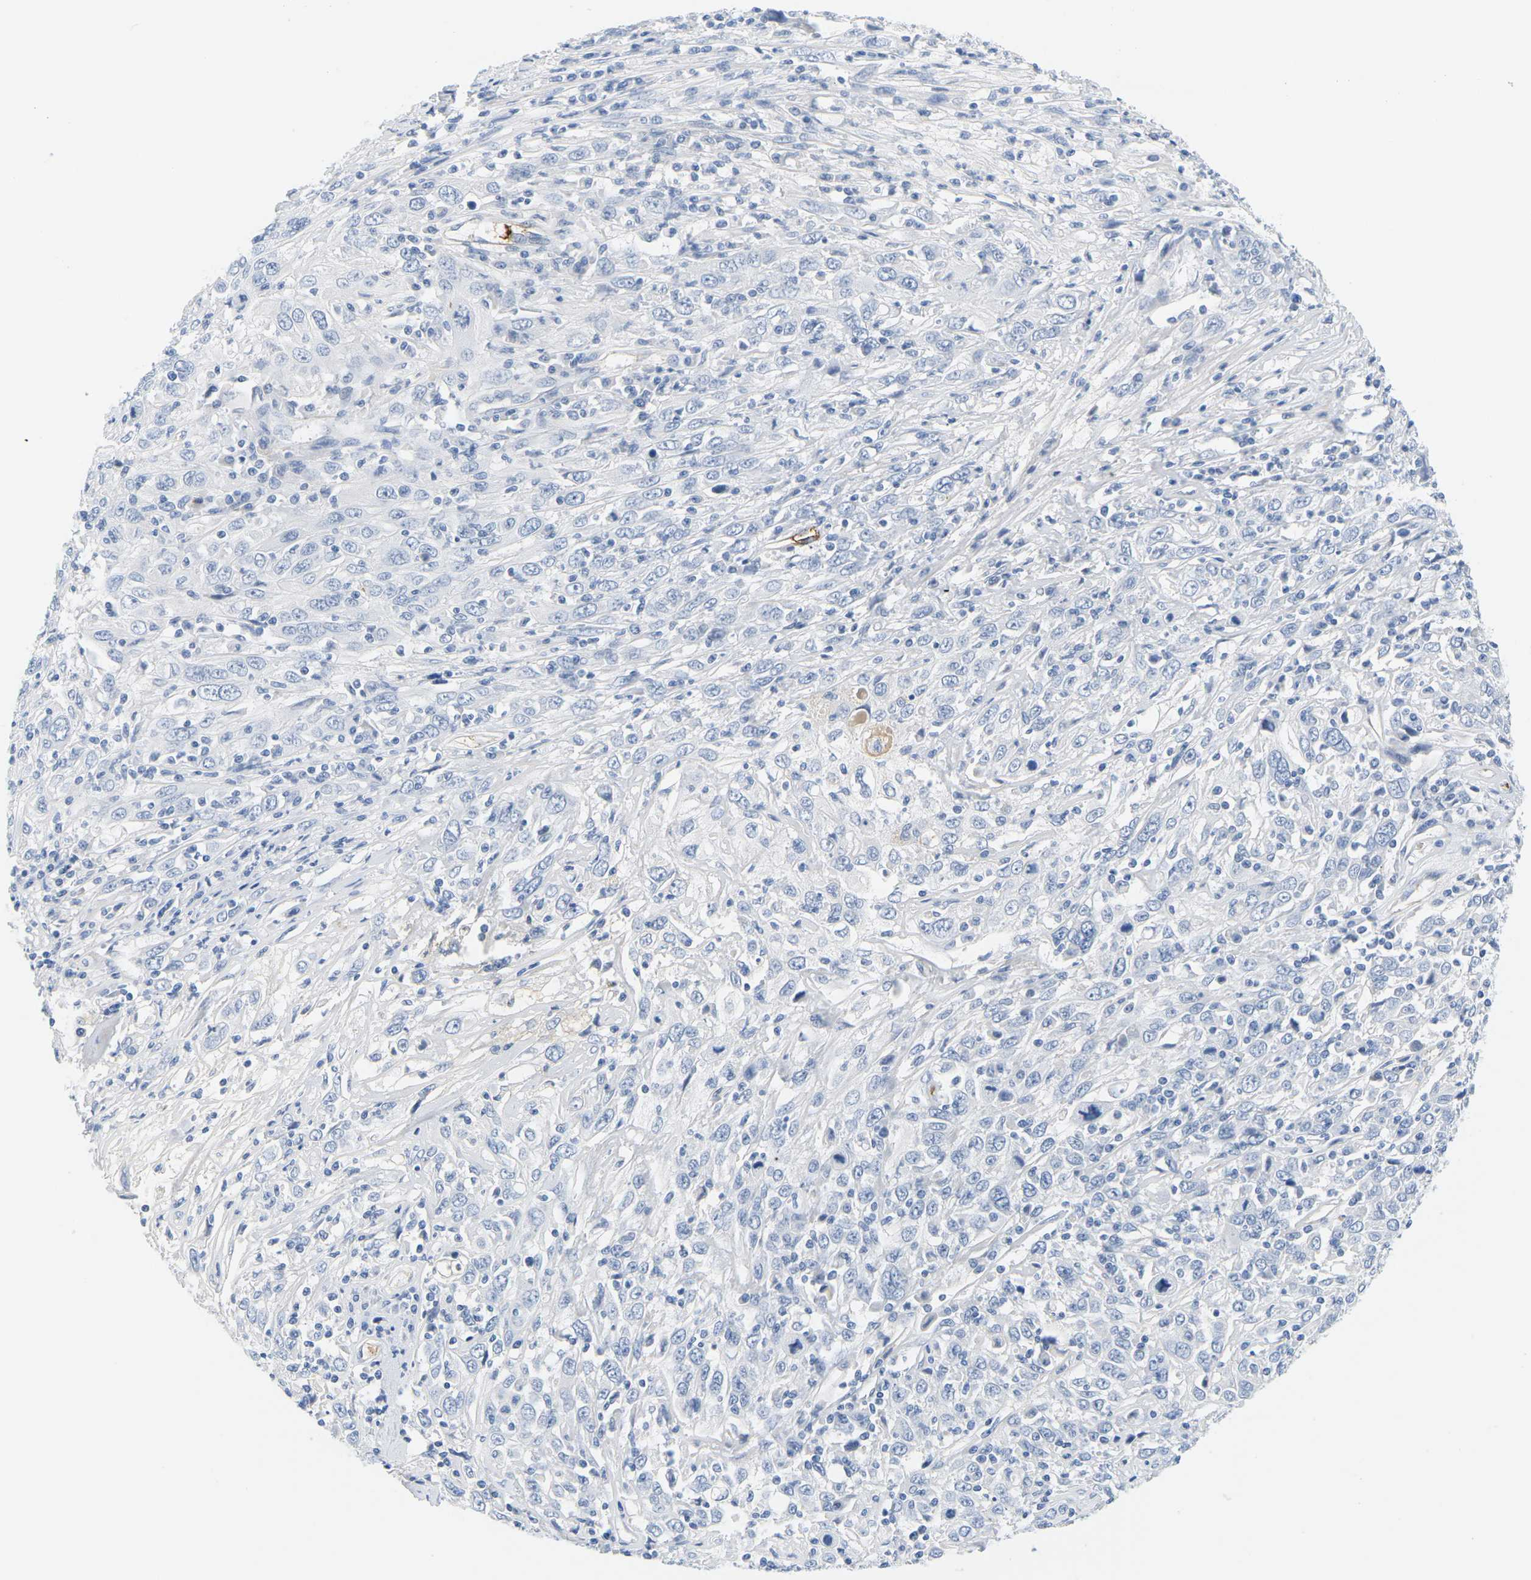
{"staining": {"intensity": "negative", "quantity": "none", "location": "none"}, "tissue": "cervical cancer", "cell_type": "Tumor cells", "image_type": "cancer", "snomed": [{"axis": "morphology", "description": "Squamous cell carcinoma, NOS"}, {"axis": "topography", "description": "Cervix"}], "caption": "DAB (3,3'-diaminobenzidine) immunohistochemical staining of human cervical cancer reveals no significant positivity in tumor cells.", "gene": "APOB", "patient": {"sex": "female", "age": 46}}